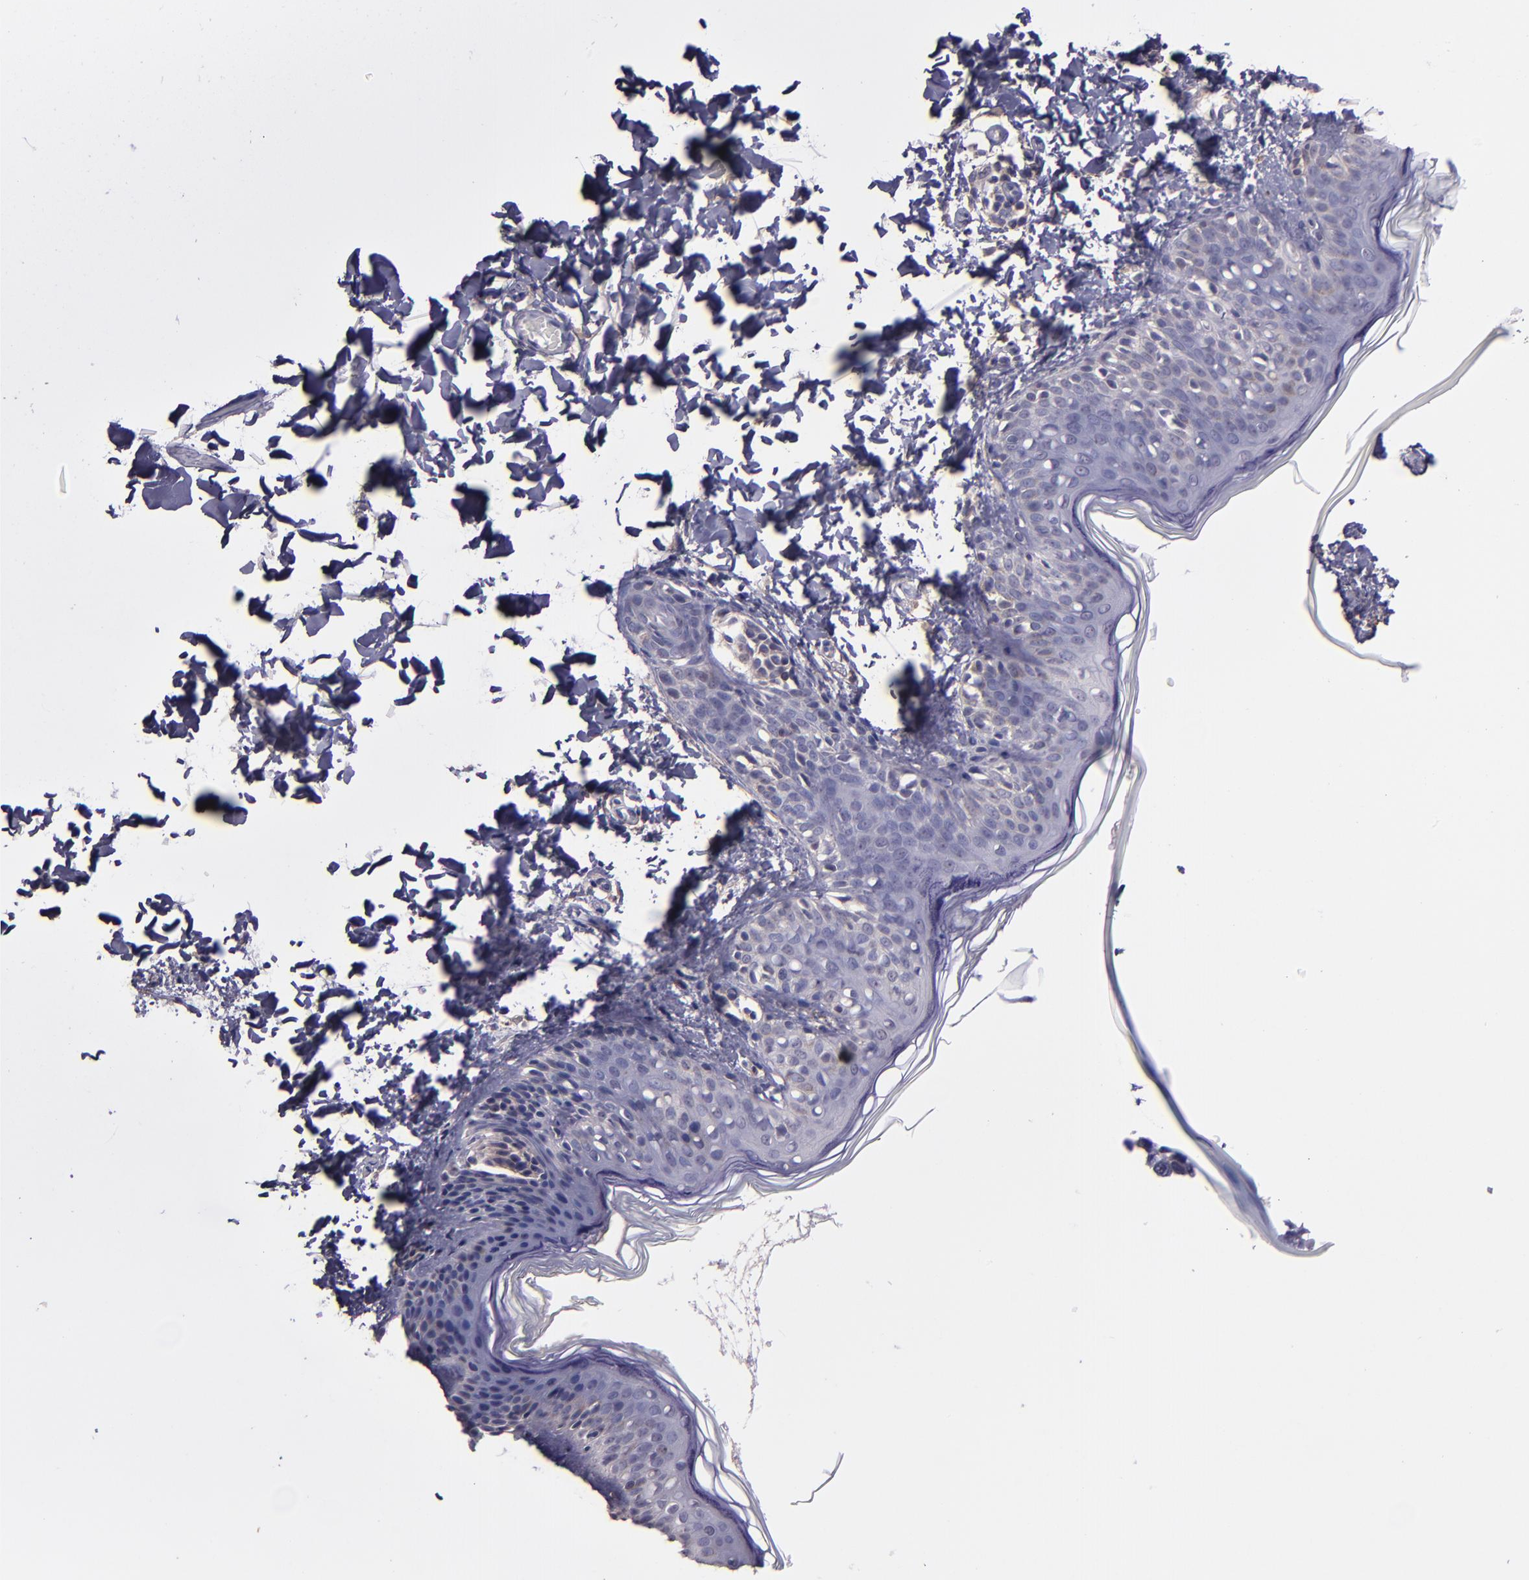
{"staining": {"intensity": "negative", "quantity": "none", "location": "none"}, "tissue": "skin", "cell_type": "Fibroblasts", "image_type": "normal", "snomed": [{"axis": "morphology", "description": "Normal tissue, NOS"}, {"axis": "topography", "description": "Skin"}], "caption": "This is a micrograph of IHC staining of unremarkable skin, which shows no positivity in fibroblasts.", "gene": "PAPPA", "patient": {"sex": "female", "age": 4}}